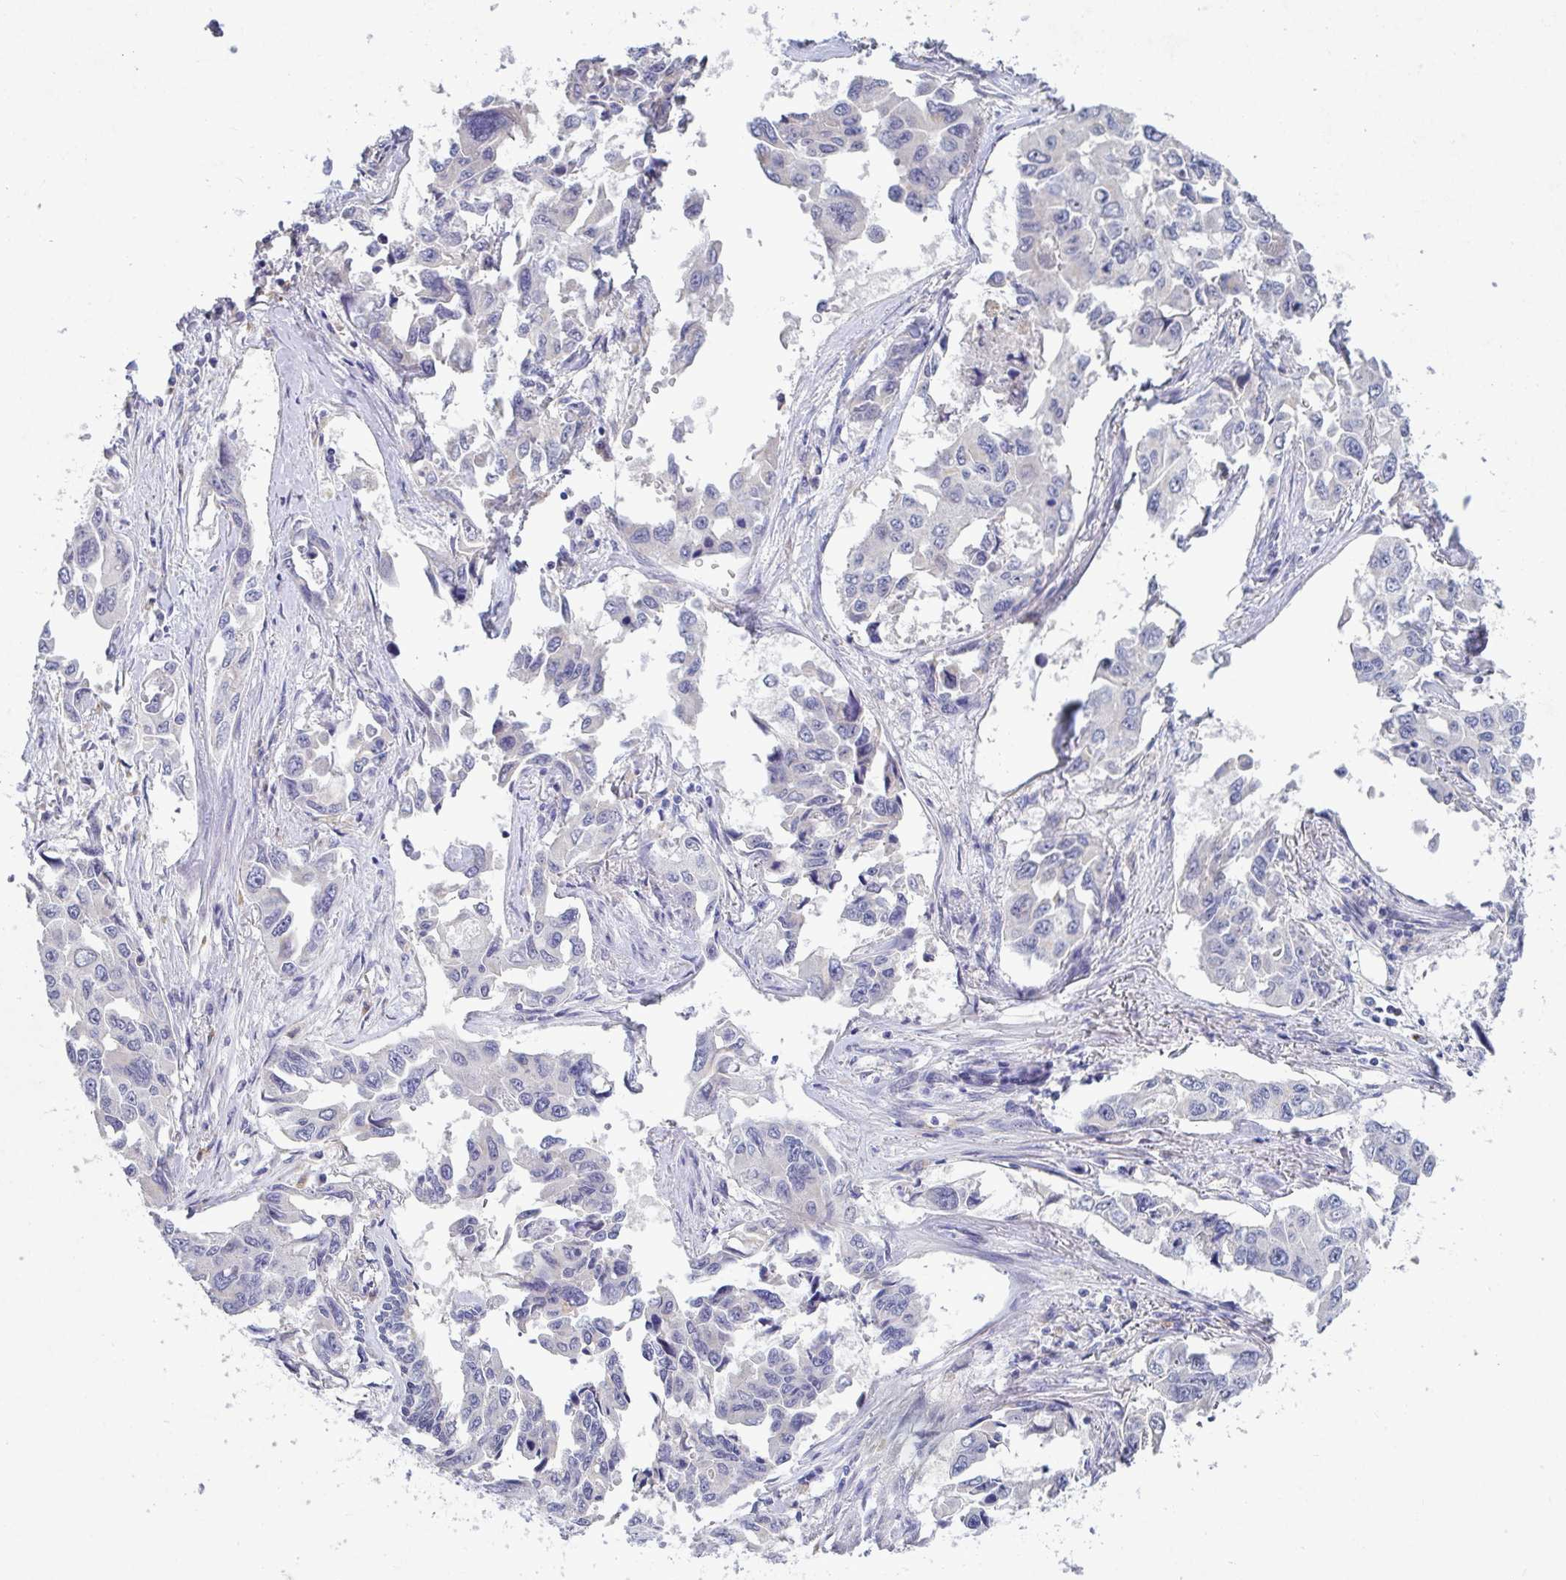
{"staining": {"intensity": "negative", "quantity": "none", "location": "none"}, "tissue": "lung cancer", "cell_type": "Tumor cells", "image_type": "cancer", "snomed": [{"axis": "morphology", "description": "Adenocarcinoma, NOS"}, {"axis": "topography", "description": "Lung"}], "caption": "Adenocarcinoma (lung) was stained to show a protein in brown. There is no significant positivity in tumor cells.", "gene": "GALNT13", "patient": {"sex": "male", "age": 64}}